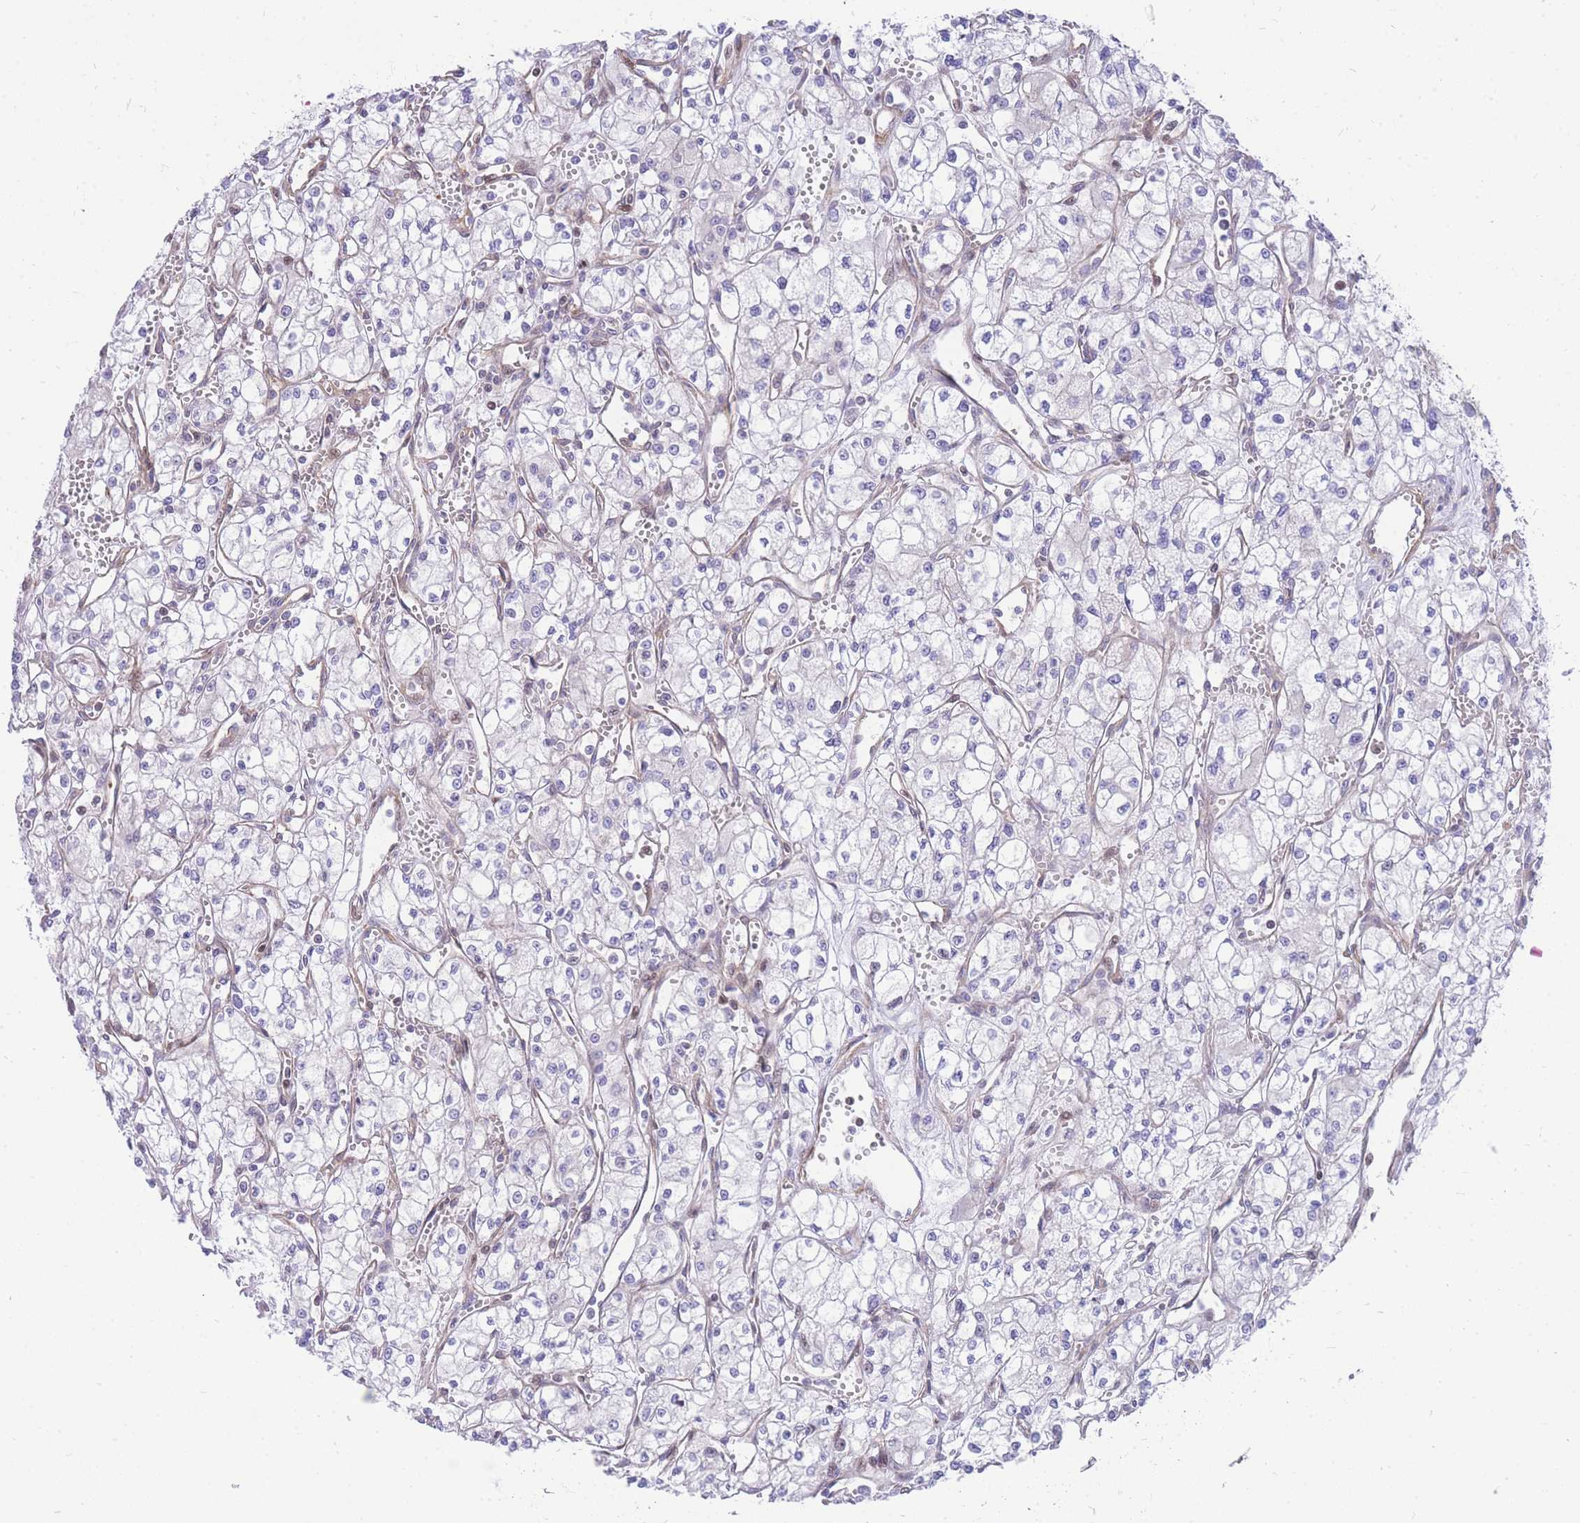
{"staining": {"intensity": "negative", "quantity": "none", "location": "none"}, "tissue": "renal cancer", "cell_type": "Tumor cells", "image_type": "cancer", "snomed": [{"axis": "morphology", "description": "Adenocarcinoma, NOS"}, {"axis": "topography", "description": "Kidney"}], "caption": "Image shows no significant protein staining in tumor cells of adenocarcinoma (renal).", "gene": "S100PBP", "patient": {"sex": "male", "age": 59}}